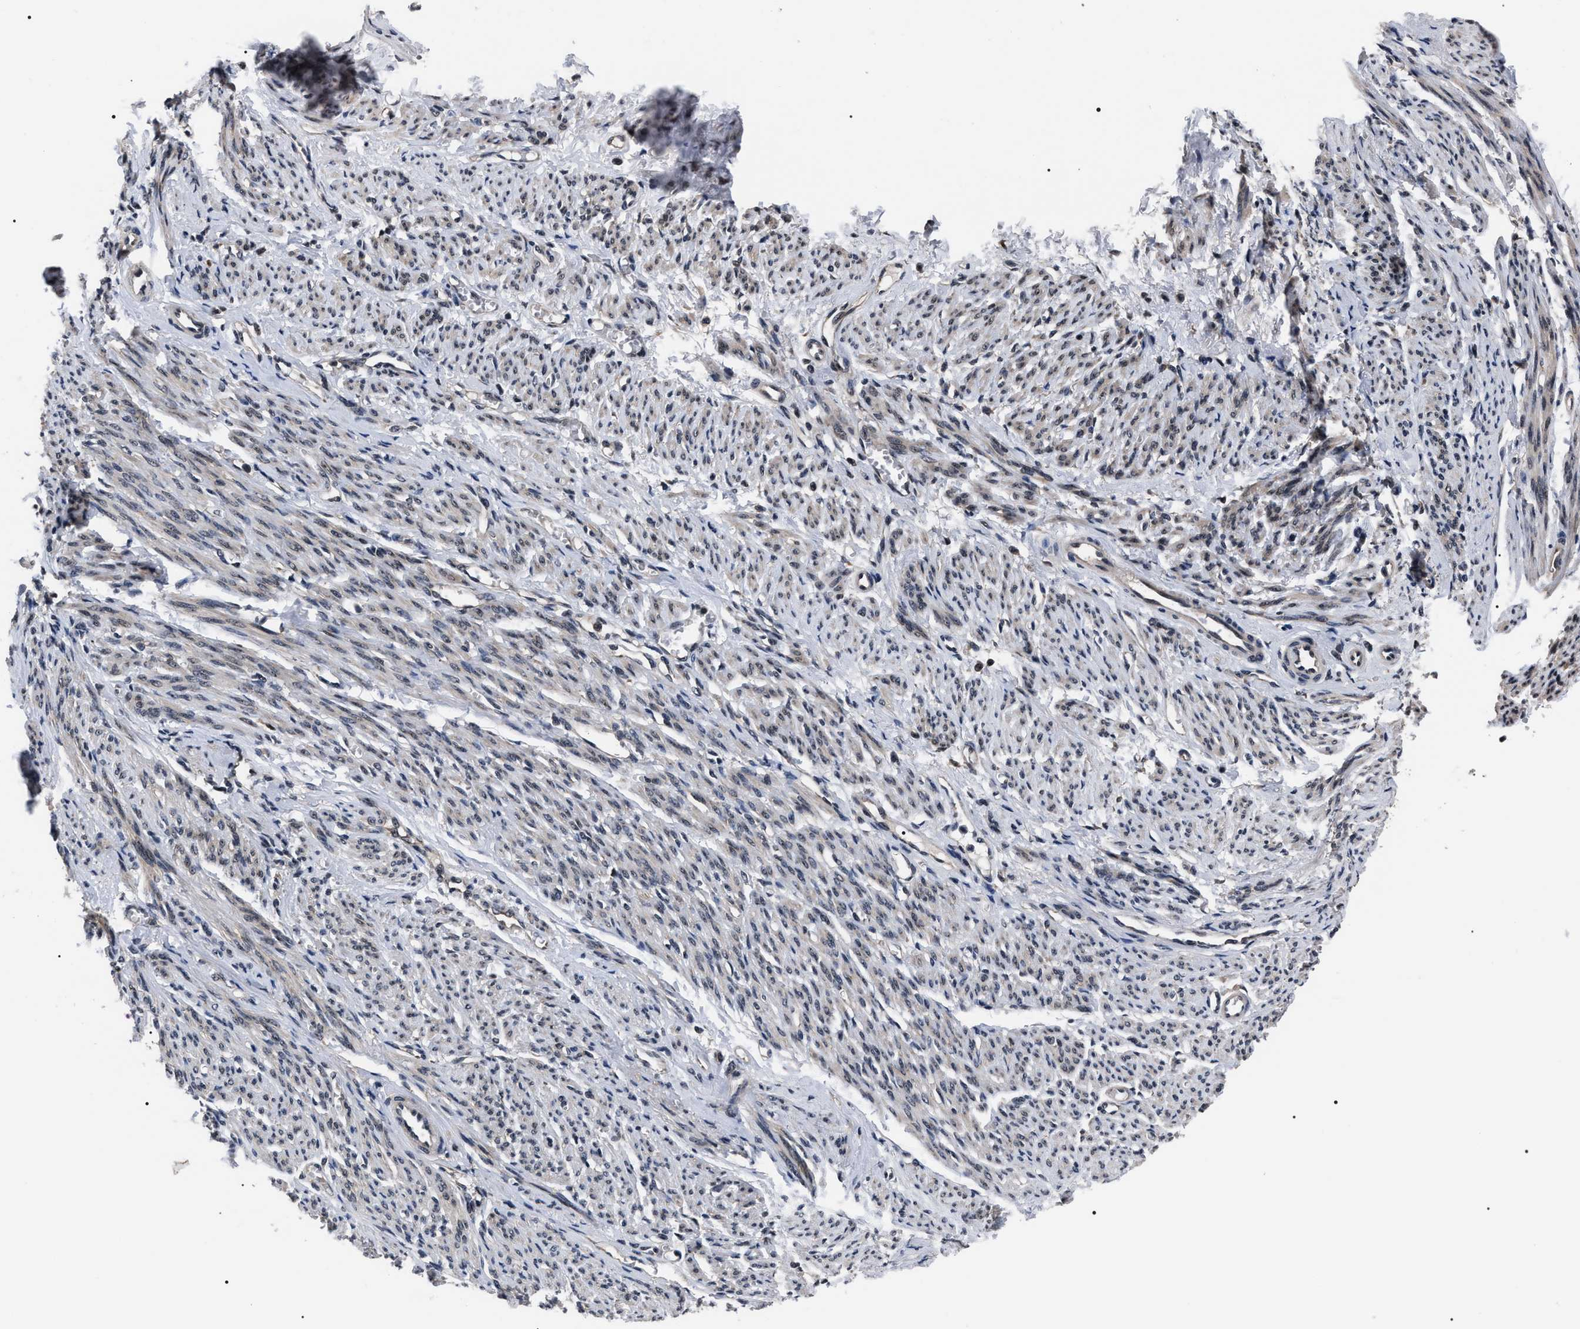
{"staining": {"intensity": "weak", "quantity": "<25%", "location": "nuclear"}, "tissue": "smooth muscle", "cell_type": "Smooth muscle cells", "image_type": "normal", "snomed": [{"axis": "morphology", "description": "Normal tissue, NOS"}, {"axis": "topography", "description": "Smooth muscle"}], "caption": "Human smooth muscle stained for a protein using immunohistochemistry demonstrates no staining in smooth muscle cells.", "gene": "CSNK2A1", "patient": {"sex": "female", "age": 65}}